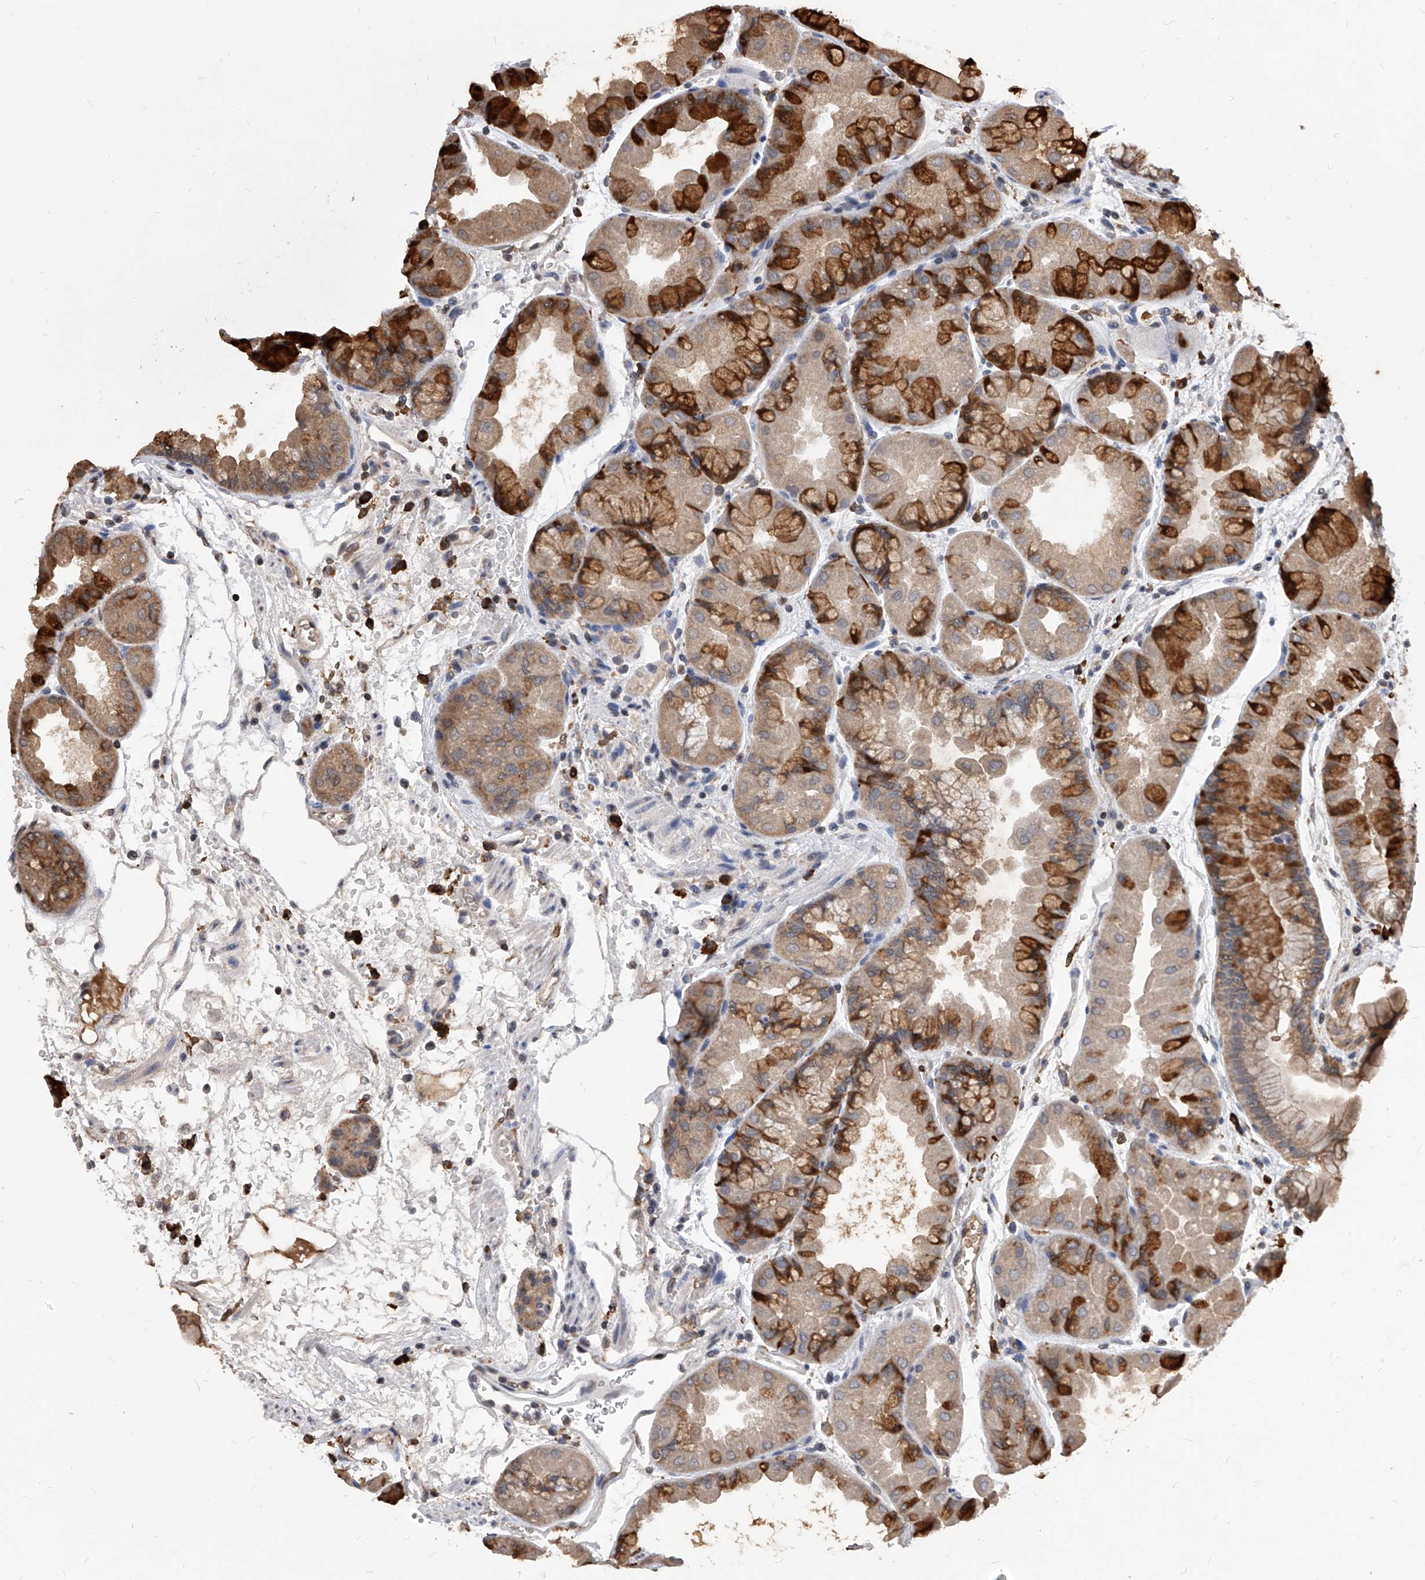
{"staining": {"intensity": "strong", "quantity": "<25%", "location": "cytoplasmic/membranous"}, "tissue": "stomach", "cell_type": "Glandular cells", "image_type": "normal", "snomed": [{"axis": "morphology", "description": "Normal tissue, NOS"}, {"axis": "topography", "description": "Stomach, upper"}], "caption": "The micrograph reveals staining of unremarkable stomach, revealing strong cytoplasmic/membranous protein expression (brown color) within glandular cells. The staining was performed using DAB to visualize the protein expression in brown, while the nuclei were stained in blue with hematoxylin (Magnification: 20x).", "gene": "ID1", "patient": {"sex": "male", "age": 47}}